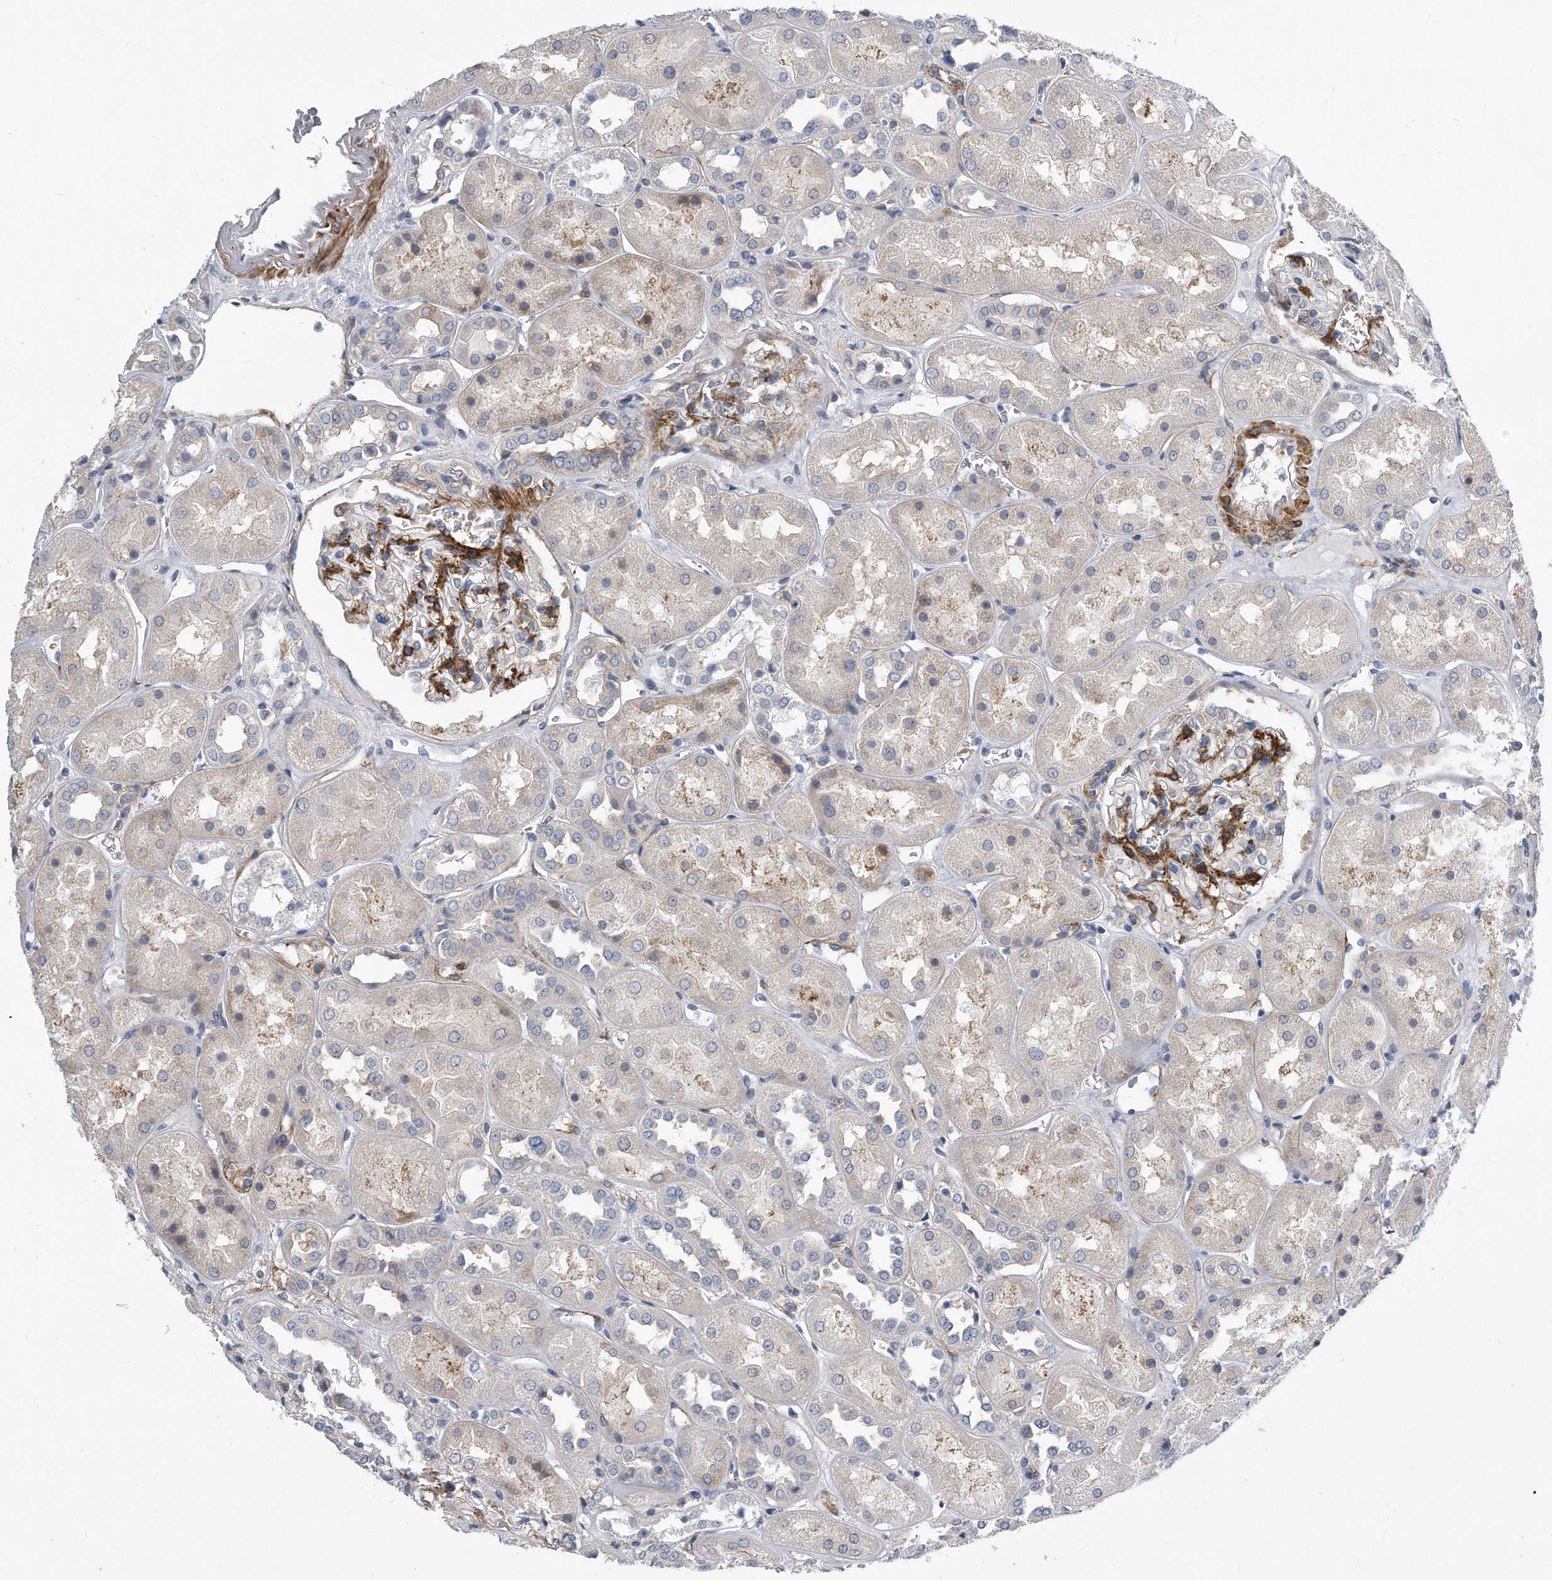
{"staining": {"intensity": "strong", "quantity": "<25%", "location": "cytoplasmic/membranous"}, "tissue": "kidney", "cell_type": "Cells in glomeruli", "image_type": "normal", "snomed": [{"axis": "morphology", "description": "Normal tissue, NOS"}, {"axis": "topography", "description": "Kidney"}], "caption": "Immunohistochemistry (IHC) of normal kidney displays medium levels of strong cytoplasmic/membranous positivity in approximately <25% of cells in glomeruli.", "gene": "EIF2B4", "patient": {"sex": "male", "age": 70}}